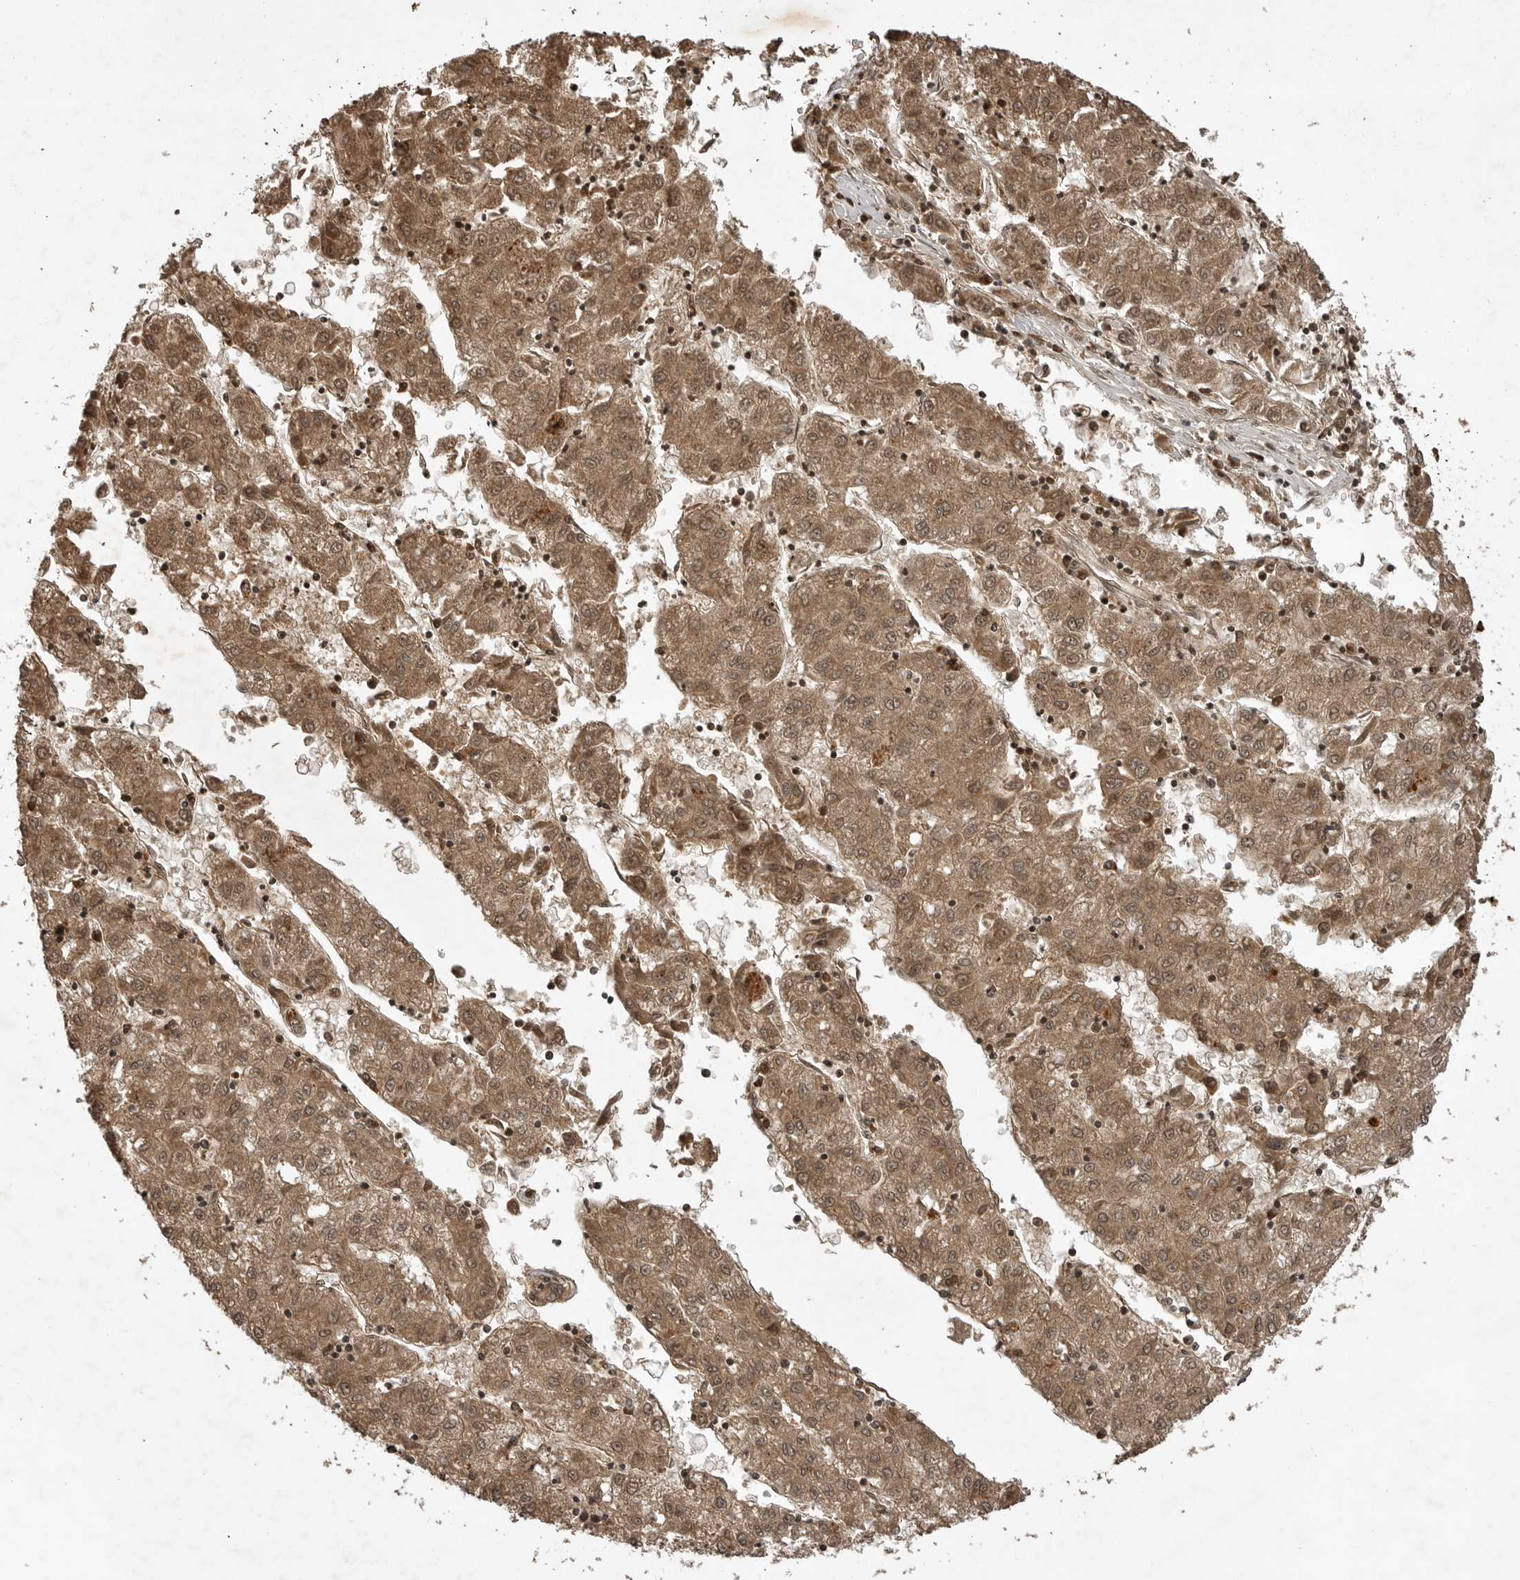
{"staining": {"intensity": "moderate", "quantity": ">75%", "location": "cytoplasmic/membranous,nuclear"}, "tissue": "liver cancer", "cell_type": "Tumor cells", "image_type": "cancer", "snomed": [{"axis": "morphology", "description": "Carcinoma, Hepatocellular, NOS"}, {"axis": "topography", "description": "Liver"}], "caption": "A brown stain highlights moderate cytoplasmic/membranous and nuclear positivity of a protein in liver hepatocellular carcinoma tumor cells.", "gene": "AKAP7", "patient": {"sex": "male", "age": 72}}